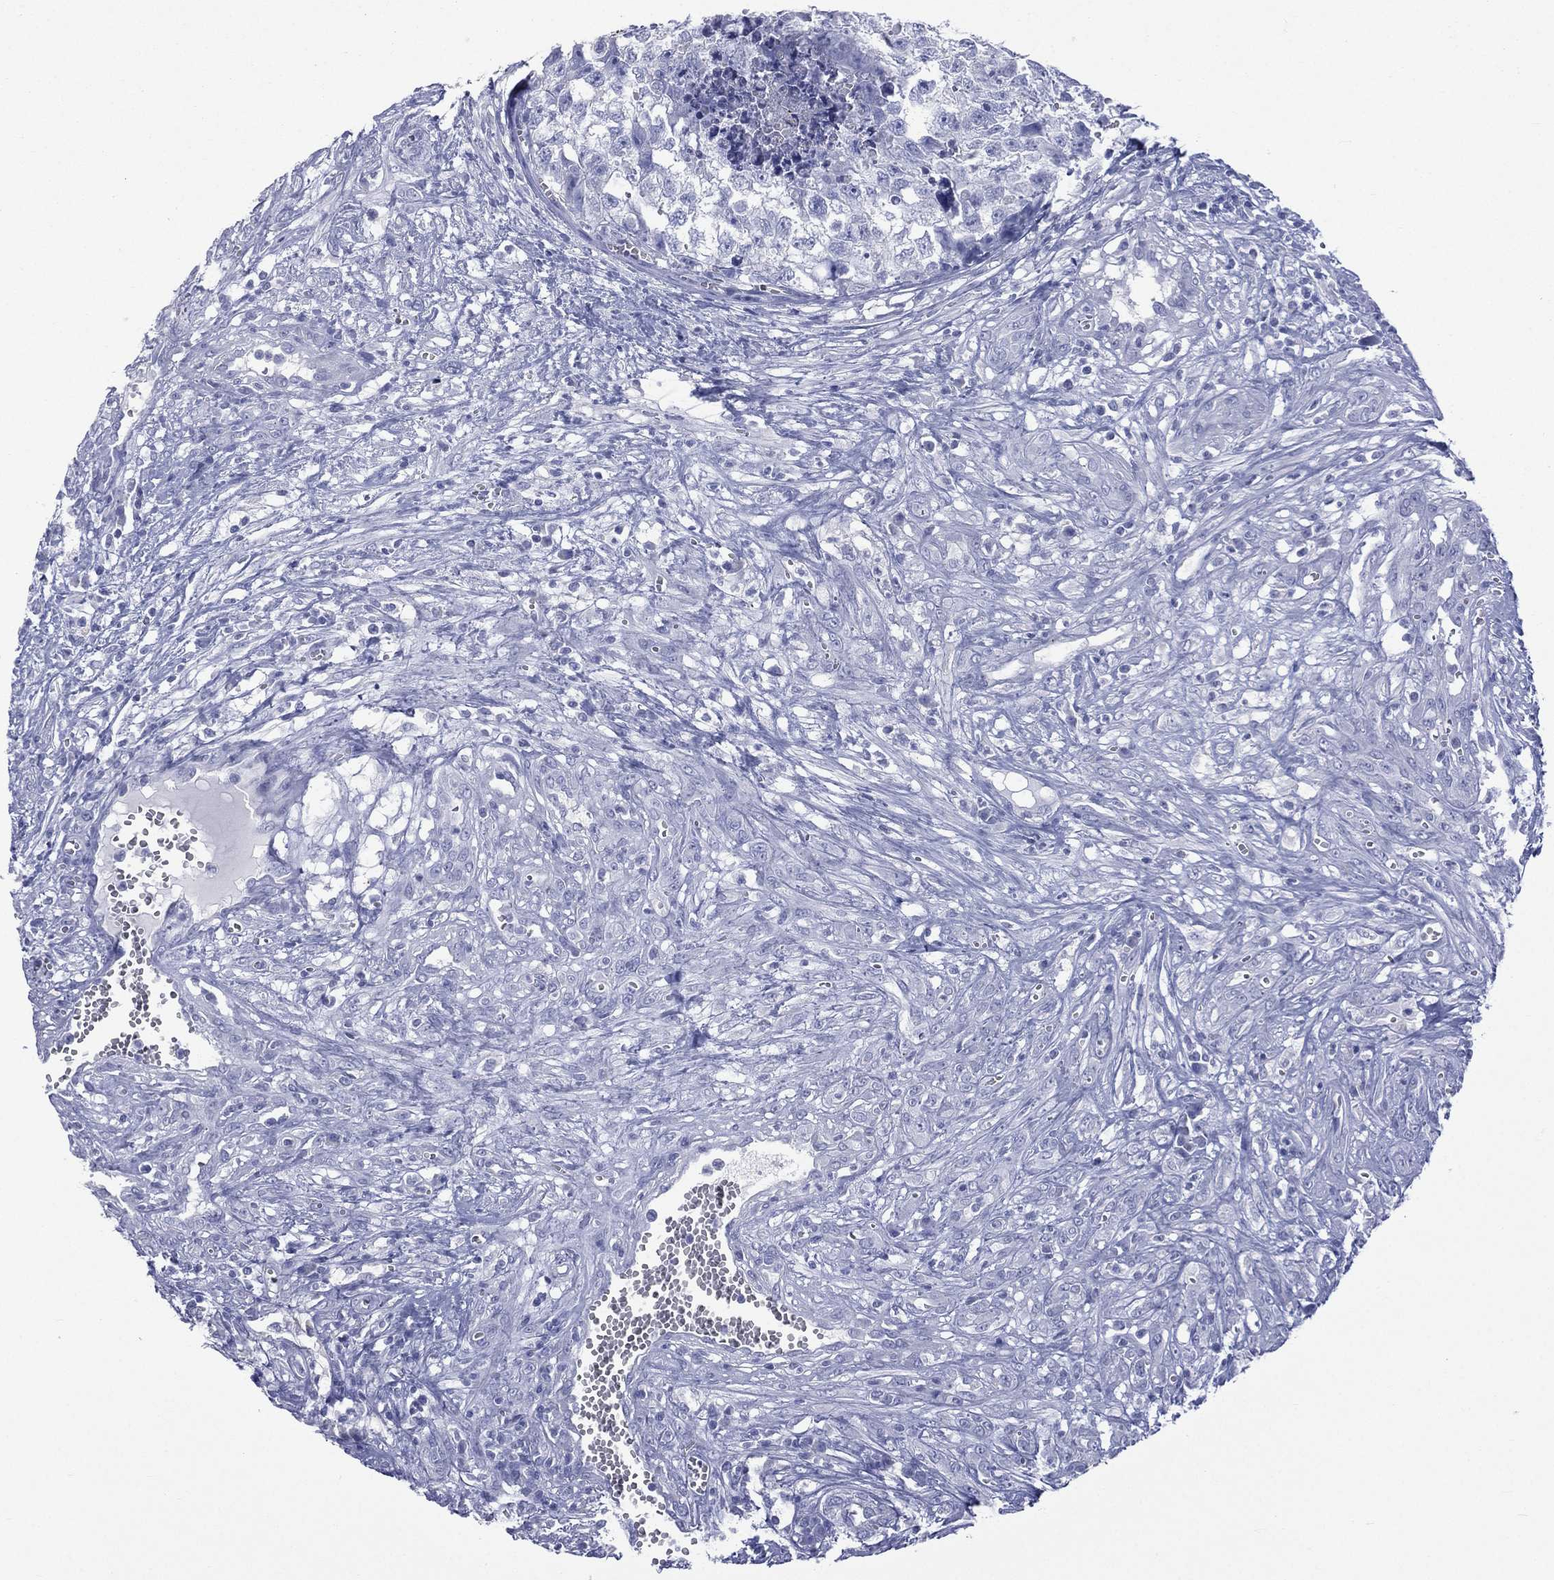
{"staining": {"intensity": "negative", "quantity": "none", "location": "none"}, "tissue": "testis cancer", "cell_type": "Tumor cells", "image_type": "cancer", "snomed": [{"axis": "morphology", "description": "Seminoma, NOS"}, {"axis": "morphology", "description": "Carcinoma, Embryonal, NOS"}, {"axis": "topography", "description": "Testis"}], "caption": "DAB (3,3'-diaminobenzidine) immunohistochemical staining of human embryonal carcinoma (testis) reveals no significant positivity in tumor cells. (Brightfield microscopy of DAB immunohistochemistry at high magnification).", "gene": "CES2", "patient": {"sex": "male", "age": 22}}